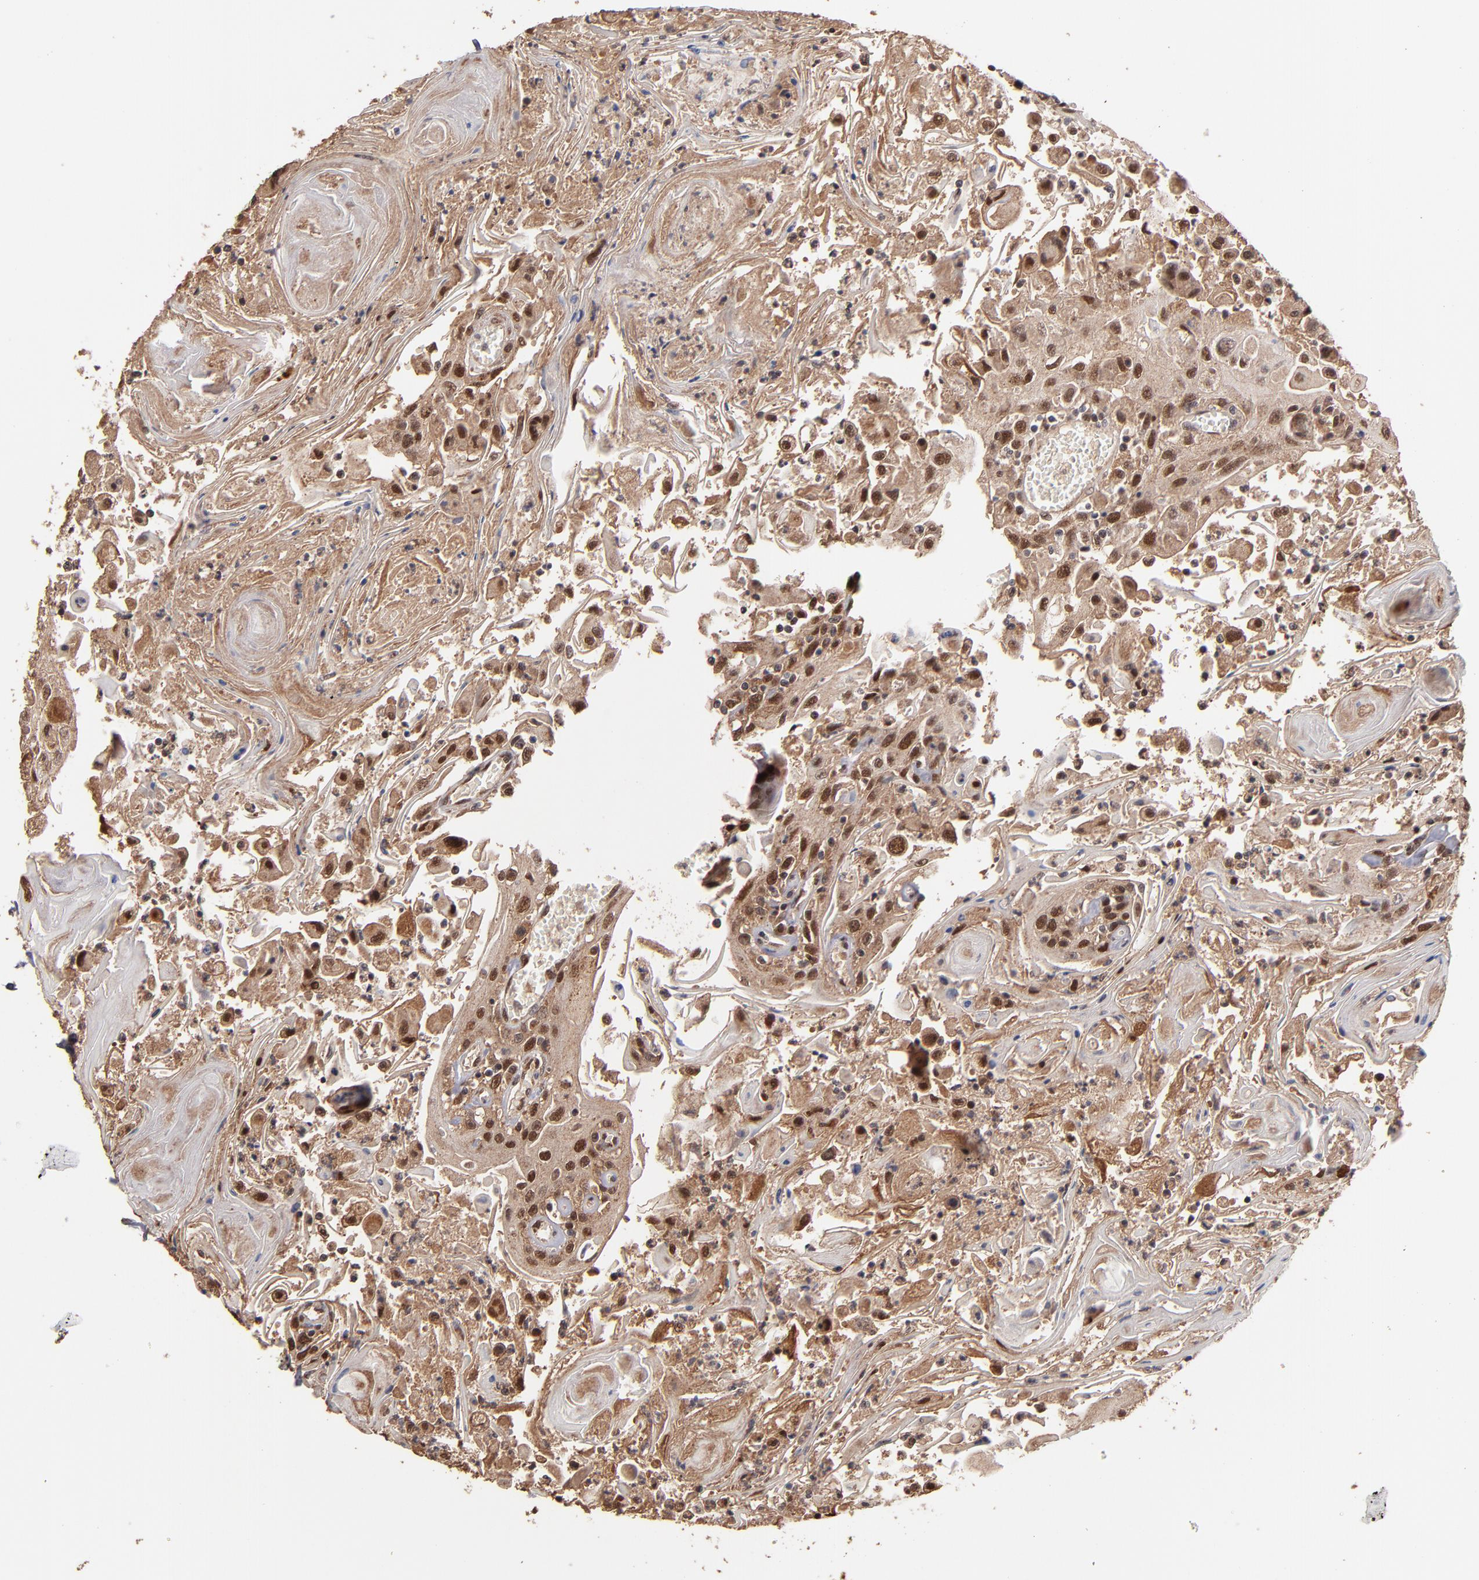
{"staining": {"intensity": "moderate", "quantity": "25%-75%", "location": "cytoplasmic/membranous,nuclear"}, "tissue": "head and neck cancer", "cell_type": "Tumor cells", "image_type": "cancer", "snomed": [{"axis": "morphology", "description": "Squamous cell carcinoma, NOS"}, {"axis": "topography", "description": "Oral tissue"}, {"axis": "topography", "description": "Head-Neck"}], "caption": "Protein analysis of head and neck cancer tissue demonstrates moderate cytoplasmic/membranous and nuclear staining in about 25%-75% of tumor cells.", "gene": "EAPP", "patient": {"sex": "female", "age": 76}}